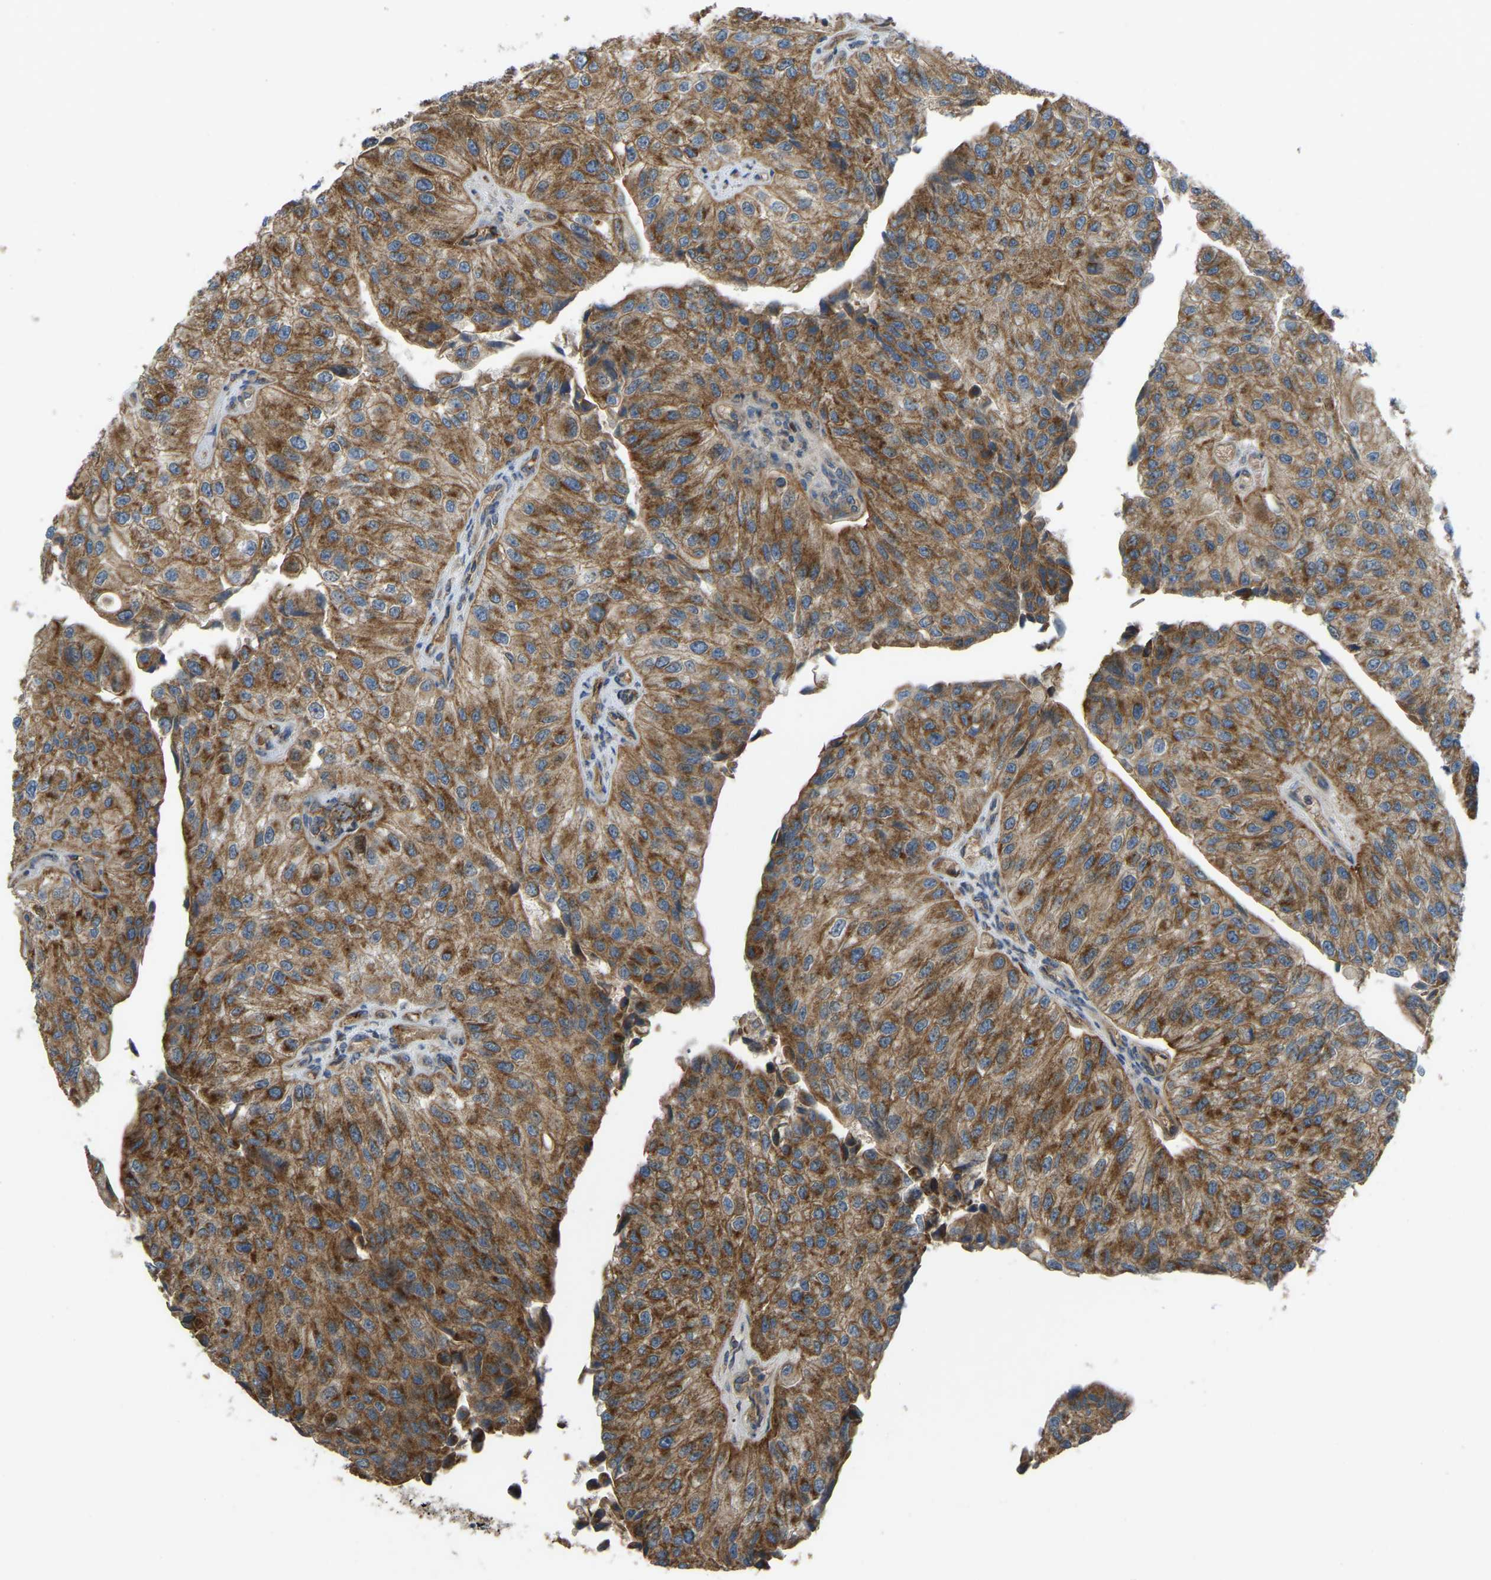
{"staining": {"intensity": "moderate", "quantity": ">75%", "location": "cytoplasmic/membranous"}, "tissue": "urothelial cancer", "cell_type": "Tumor cells", "image_type": "cancer", "snomed": [{"axis": "morphology", "description": "Urothelial carcinoma, High grade"}, {"axis": "topography", "description": "Kidney"}, {"axis": "topography", "description": "Urinary bladder"}], "caption": "Human urothelial carcinoma (high-grade) stained with a protein marker exhibits moderate staining in tumor cells.", "gene": "C21orf91", "patient": {"sex": "male", "age": 77}}